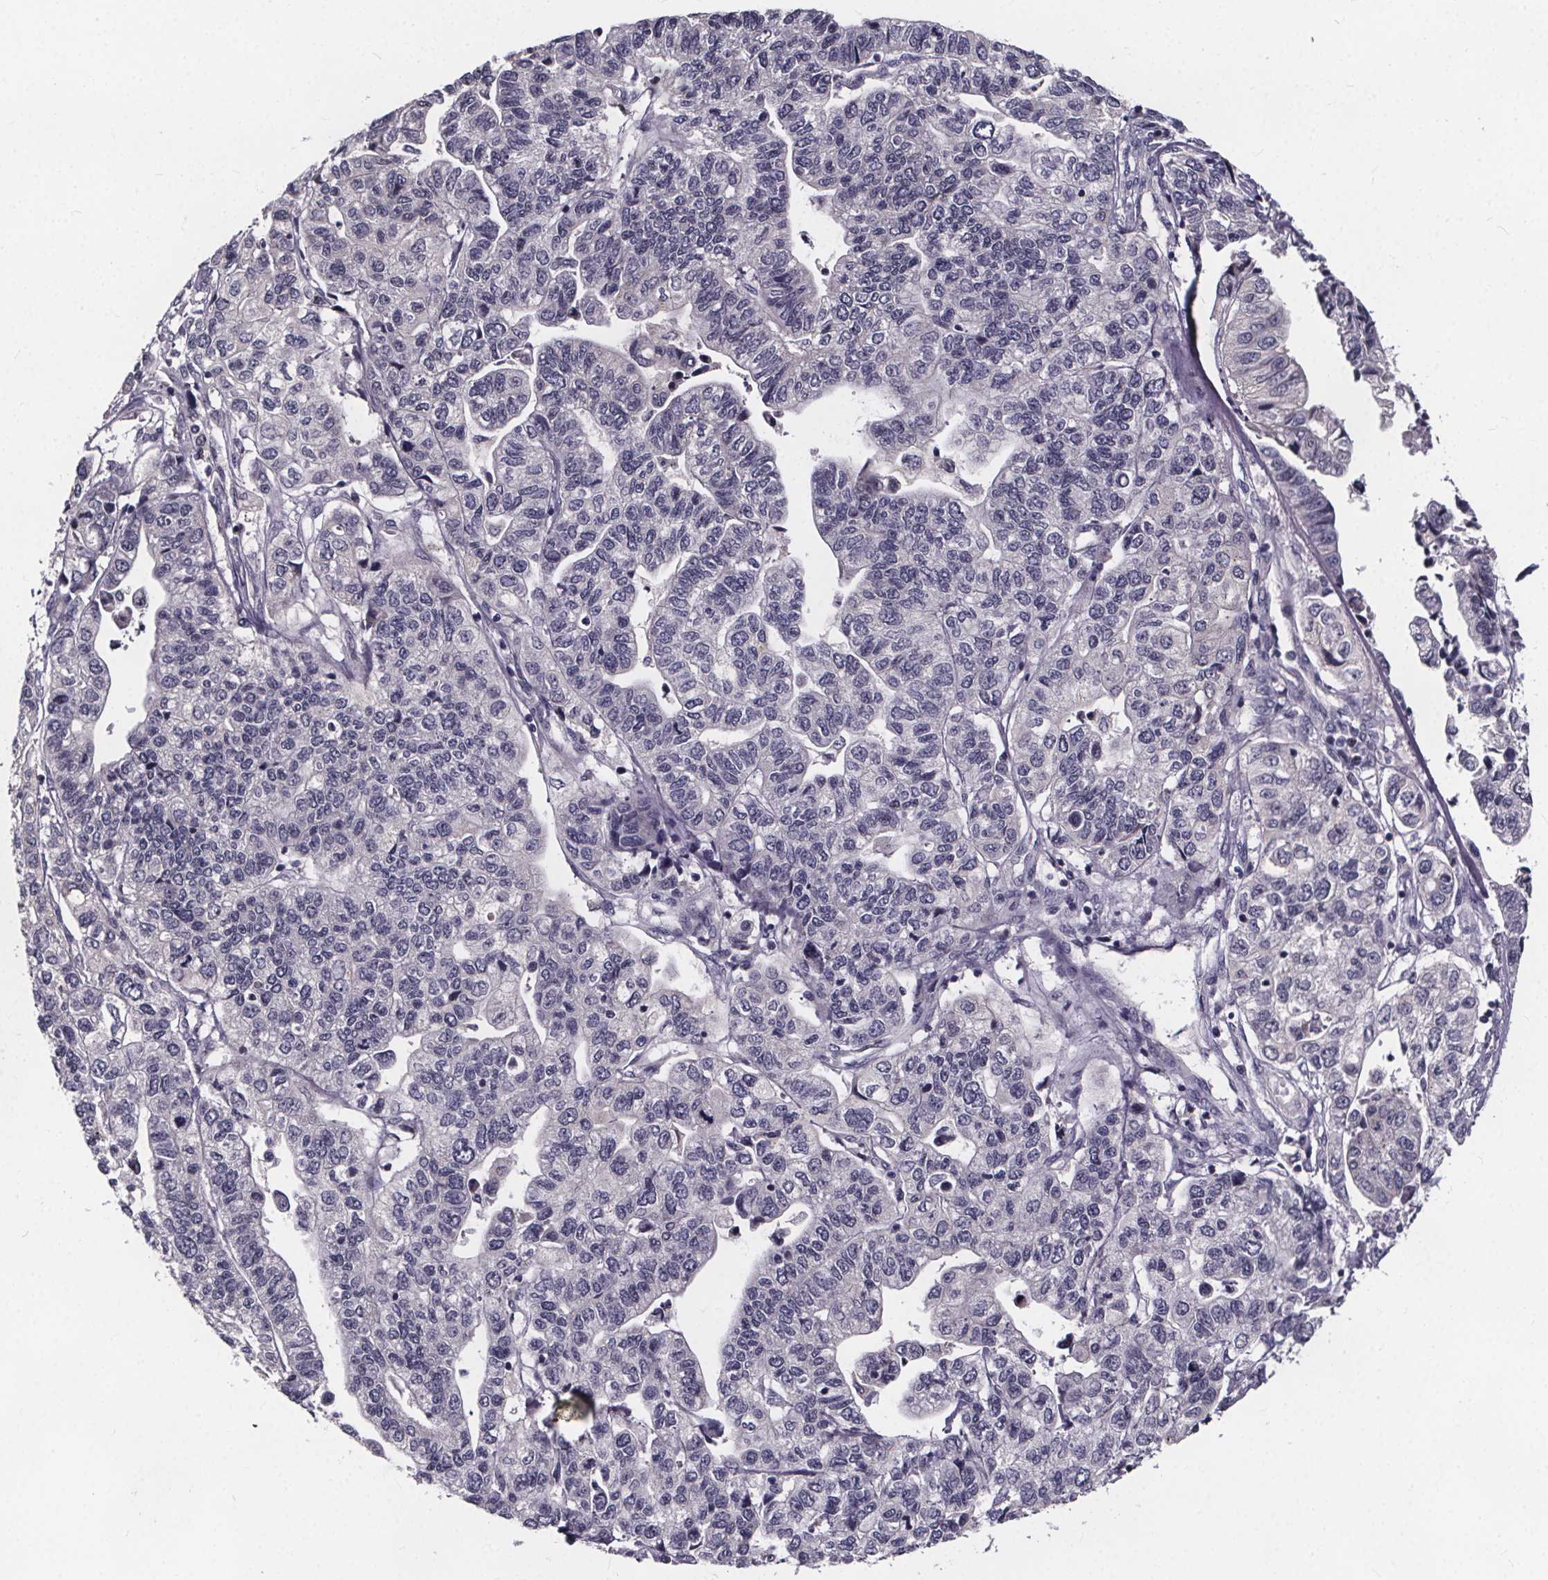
{"staining": {"intensity": "negative", "quantity": "none", "location": "none"}, "tissue": "stomach cancer", "cell_type": "Tumor cells", "image_type": "cancer", "snomed": [{"axis": "morphology", "description": "Adenocarcinoma, NOS"}, {"axis": "topography", "description": "Stomach, upper"}], "caption": "High magnification brightfield microscopy of stomach cancer stained with DAB (3,3'-diaminobenzidine) (brown) and counterstained with hematoxylin (blue): tumor cells show no significant positivity.", "gene": "FAM181B", "patient": {"sex": "female", "age": 67}}